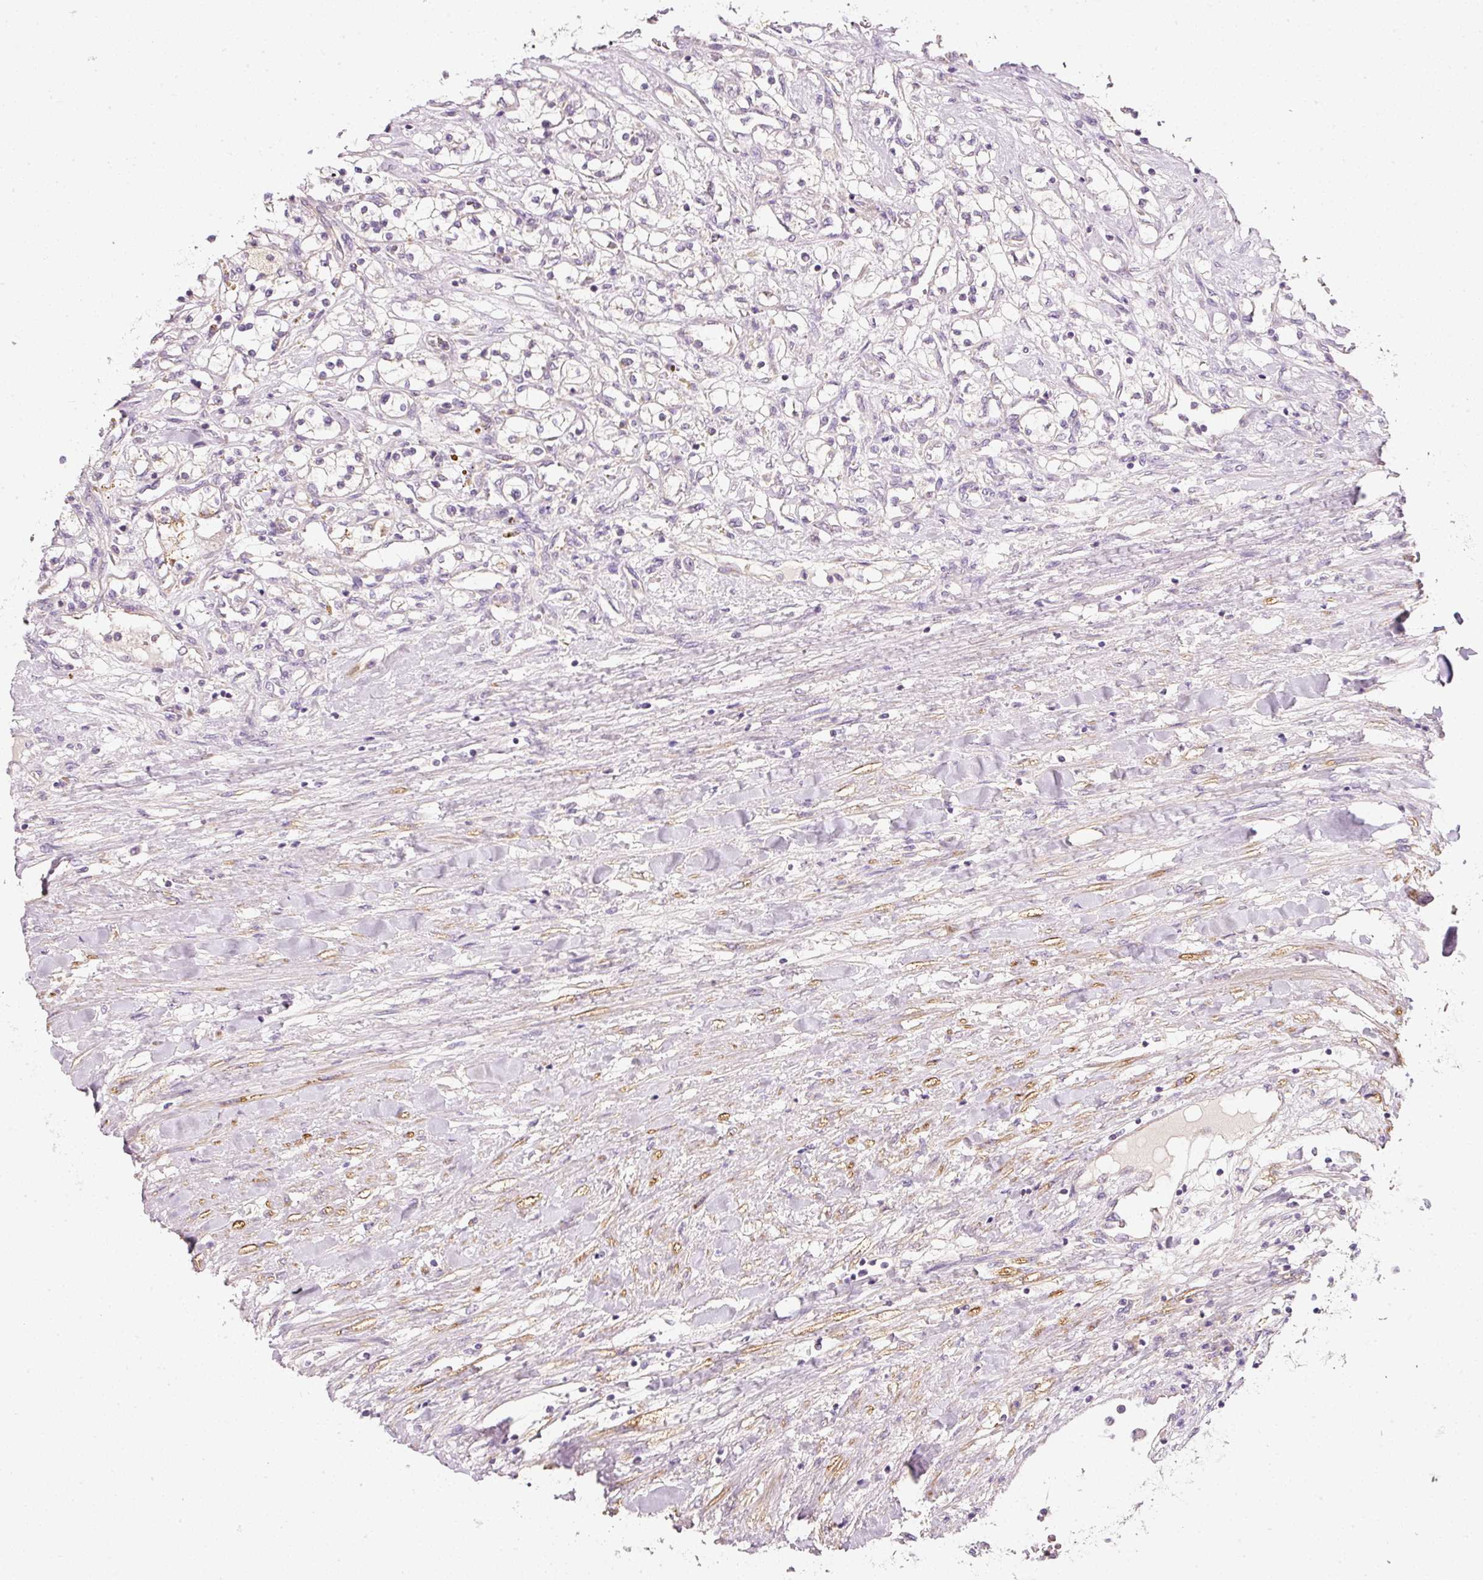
{"staining": {"intensity": "negative", "quantity": "none", "location": "none"}, "tissue": "renal cancer", "cell_type": "Tumor cells", "image_type": "cancer", "snomed": [{"axis": "morphology", "description": "Adenocarcinoma, NOS"}, {"axis": "topography", "description": "Kidney"}], "caption": "The histopathology image reveals no significant expression in tumor cells of renal cancer (adenocarcinoma).", "gene": "RNF167", "patient": {"sex": "male", "age": 68}}